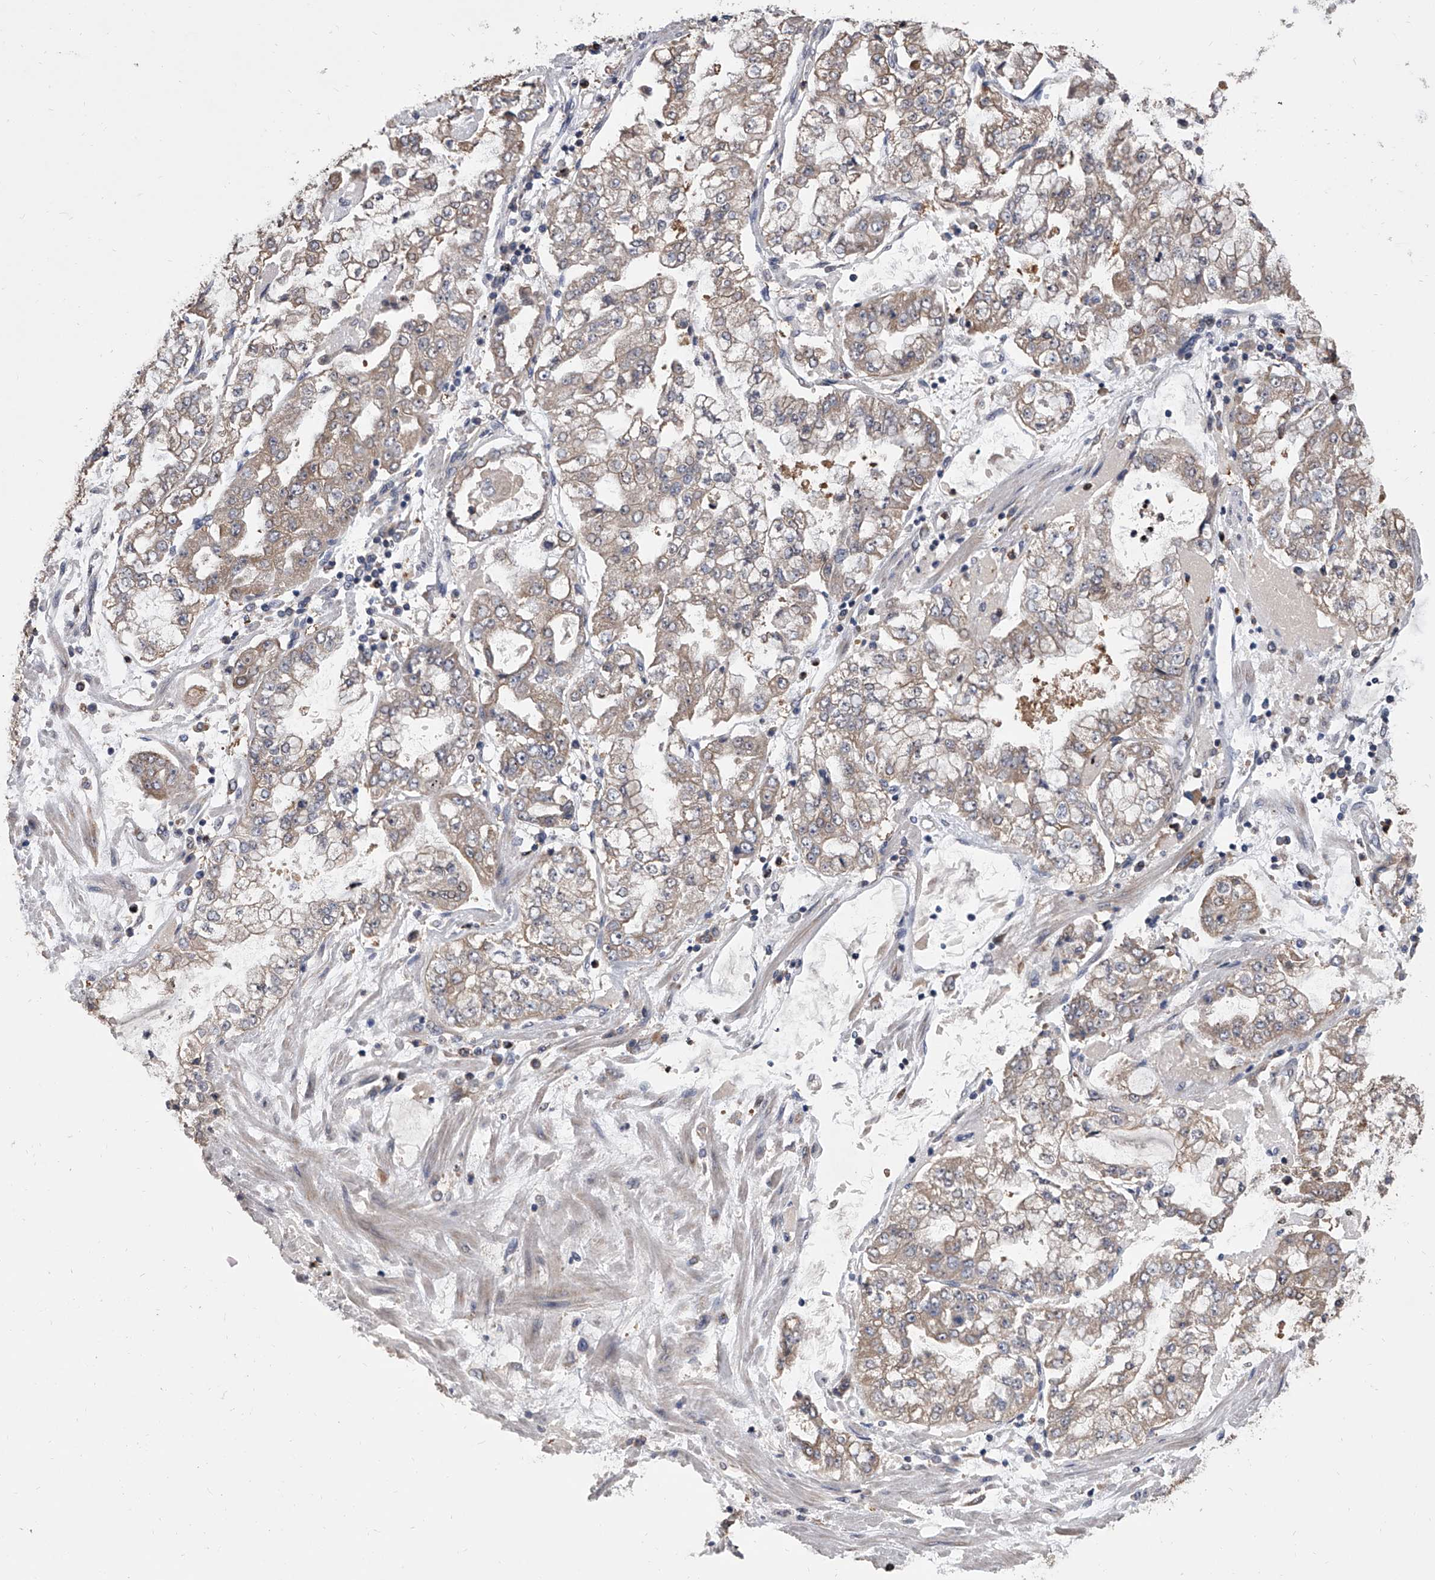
{"staining": {"intensity": "weak", "quantity": "25%-75%", "location": "cytoplasmic/membranous"}, "tissue": "stomach cancer", "cell_type": "Tumor cells", "image_type": "cancer", "snomed": [{"axis": "morphology", "description": "Adenocarcinoma, NOS"}, {"axis": "topography", "description": "Stomach"}], "caption": "This image demonstrates stomach cancer (adenocarcinoma) stained with immunohistochemistry to label a protein in brown. The cytoplasmic/membranous of tumor cells show weak positivity for the protein. Nuclei are counter-stained blue.", "gene": "BHLHE23", "patient": {"sex": "male", "age": 76}}